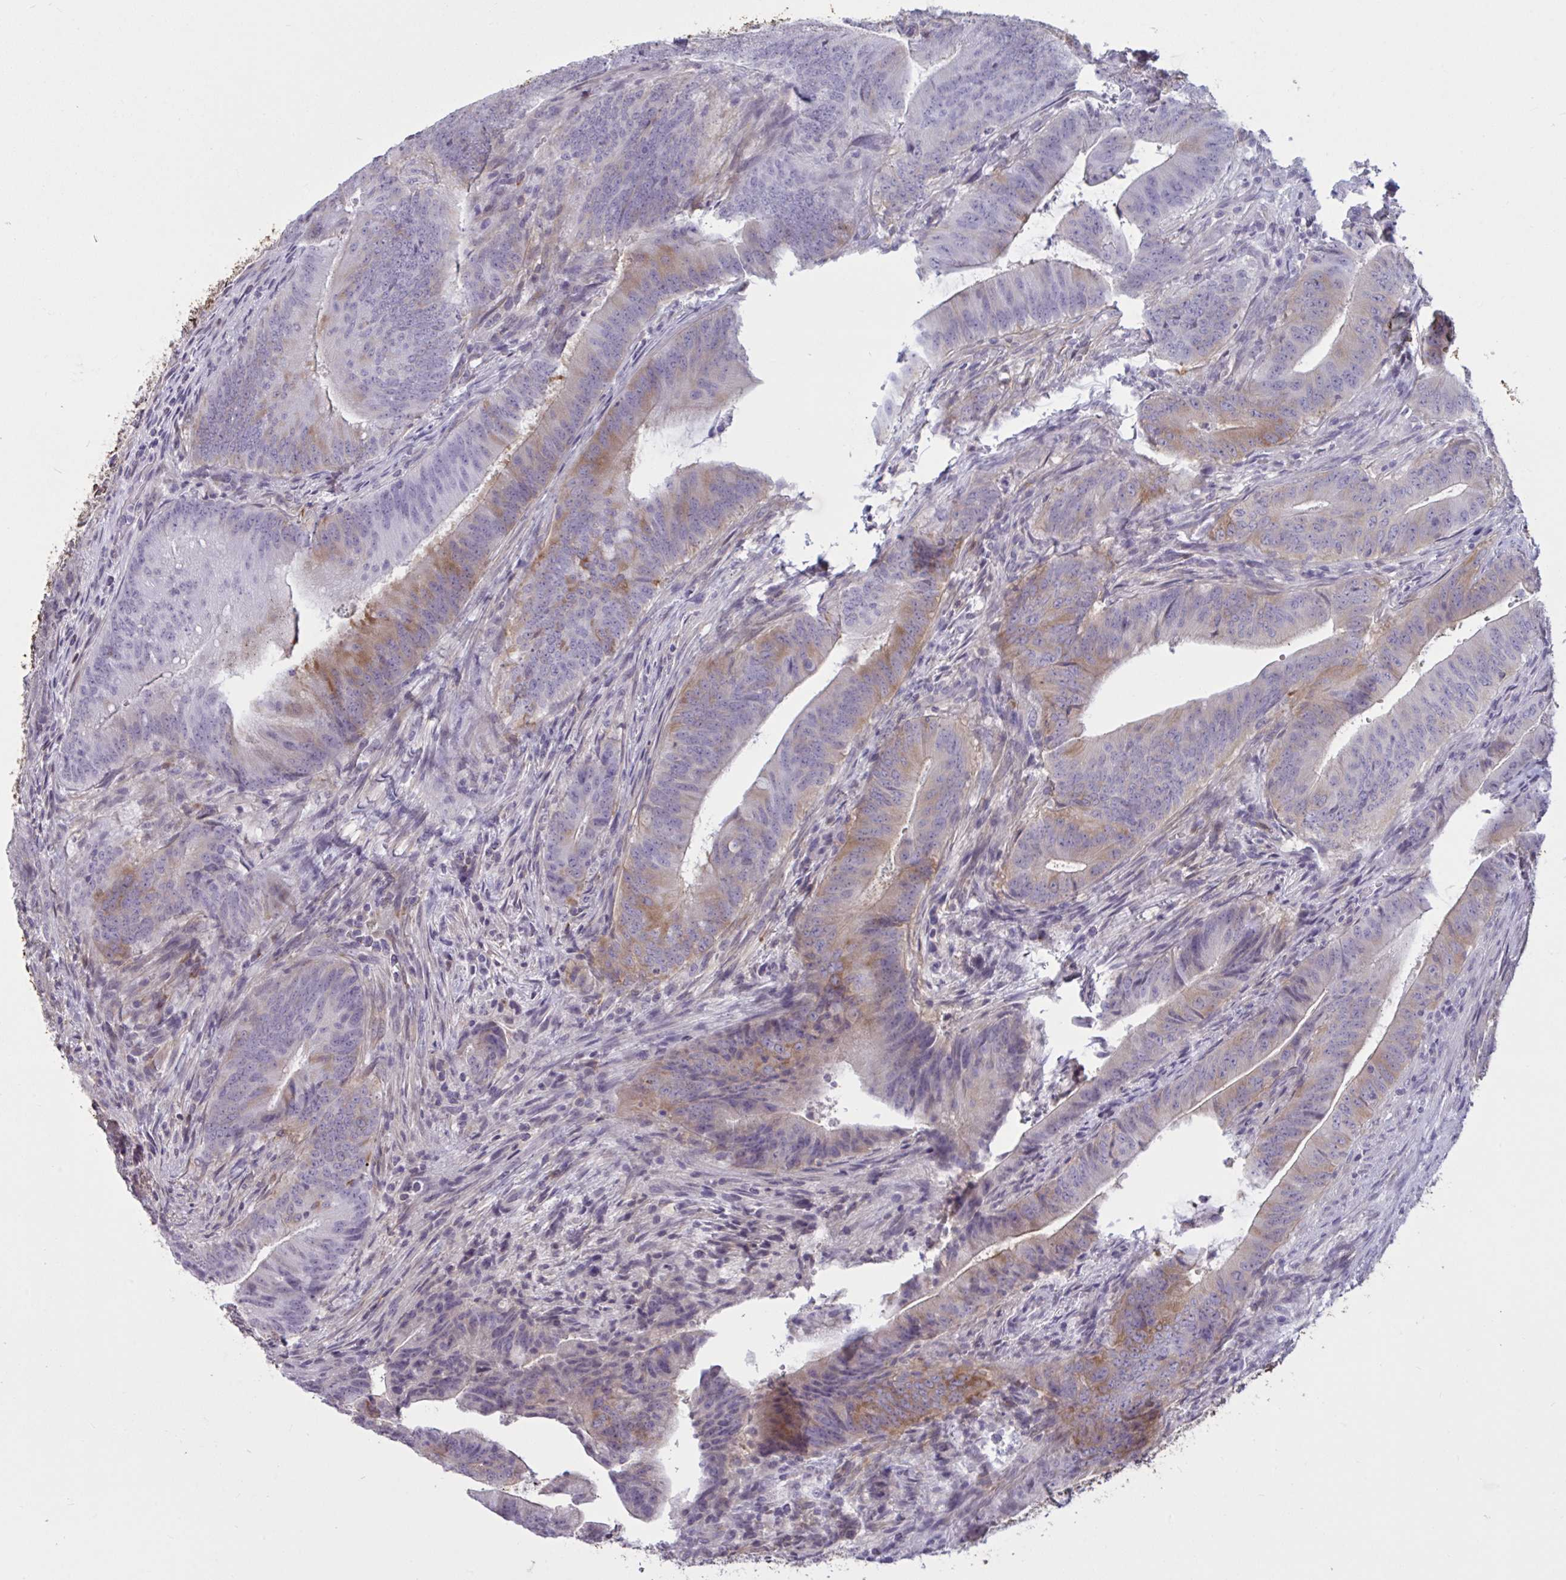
{"staining": {"intensity": "moderate", "quantity": "<25%", "location": "cytoplasmic/membranous"}, "tissue": "colorectal cancer", "cell_type": "Tumor cells", "image_type": "cancer", "snomed": [{"axis": "morphology", "description": "Adenocarcinoma, NOS"}, {"axis": "topography", "description": "Colon"}], "caption": "A histopathology image of human colorectal adenocarcinoma stained for a protein demonstrates moderate cytoplasmic/membranous brown staining in tumor cells. Immunohistochemistry stains the protein of interest in brown and the nuclei are stained blue.", "gene": "TBC1D4", "patient": {"sex": "female", "age": 43}}